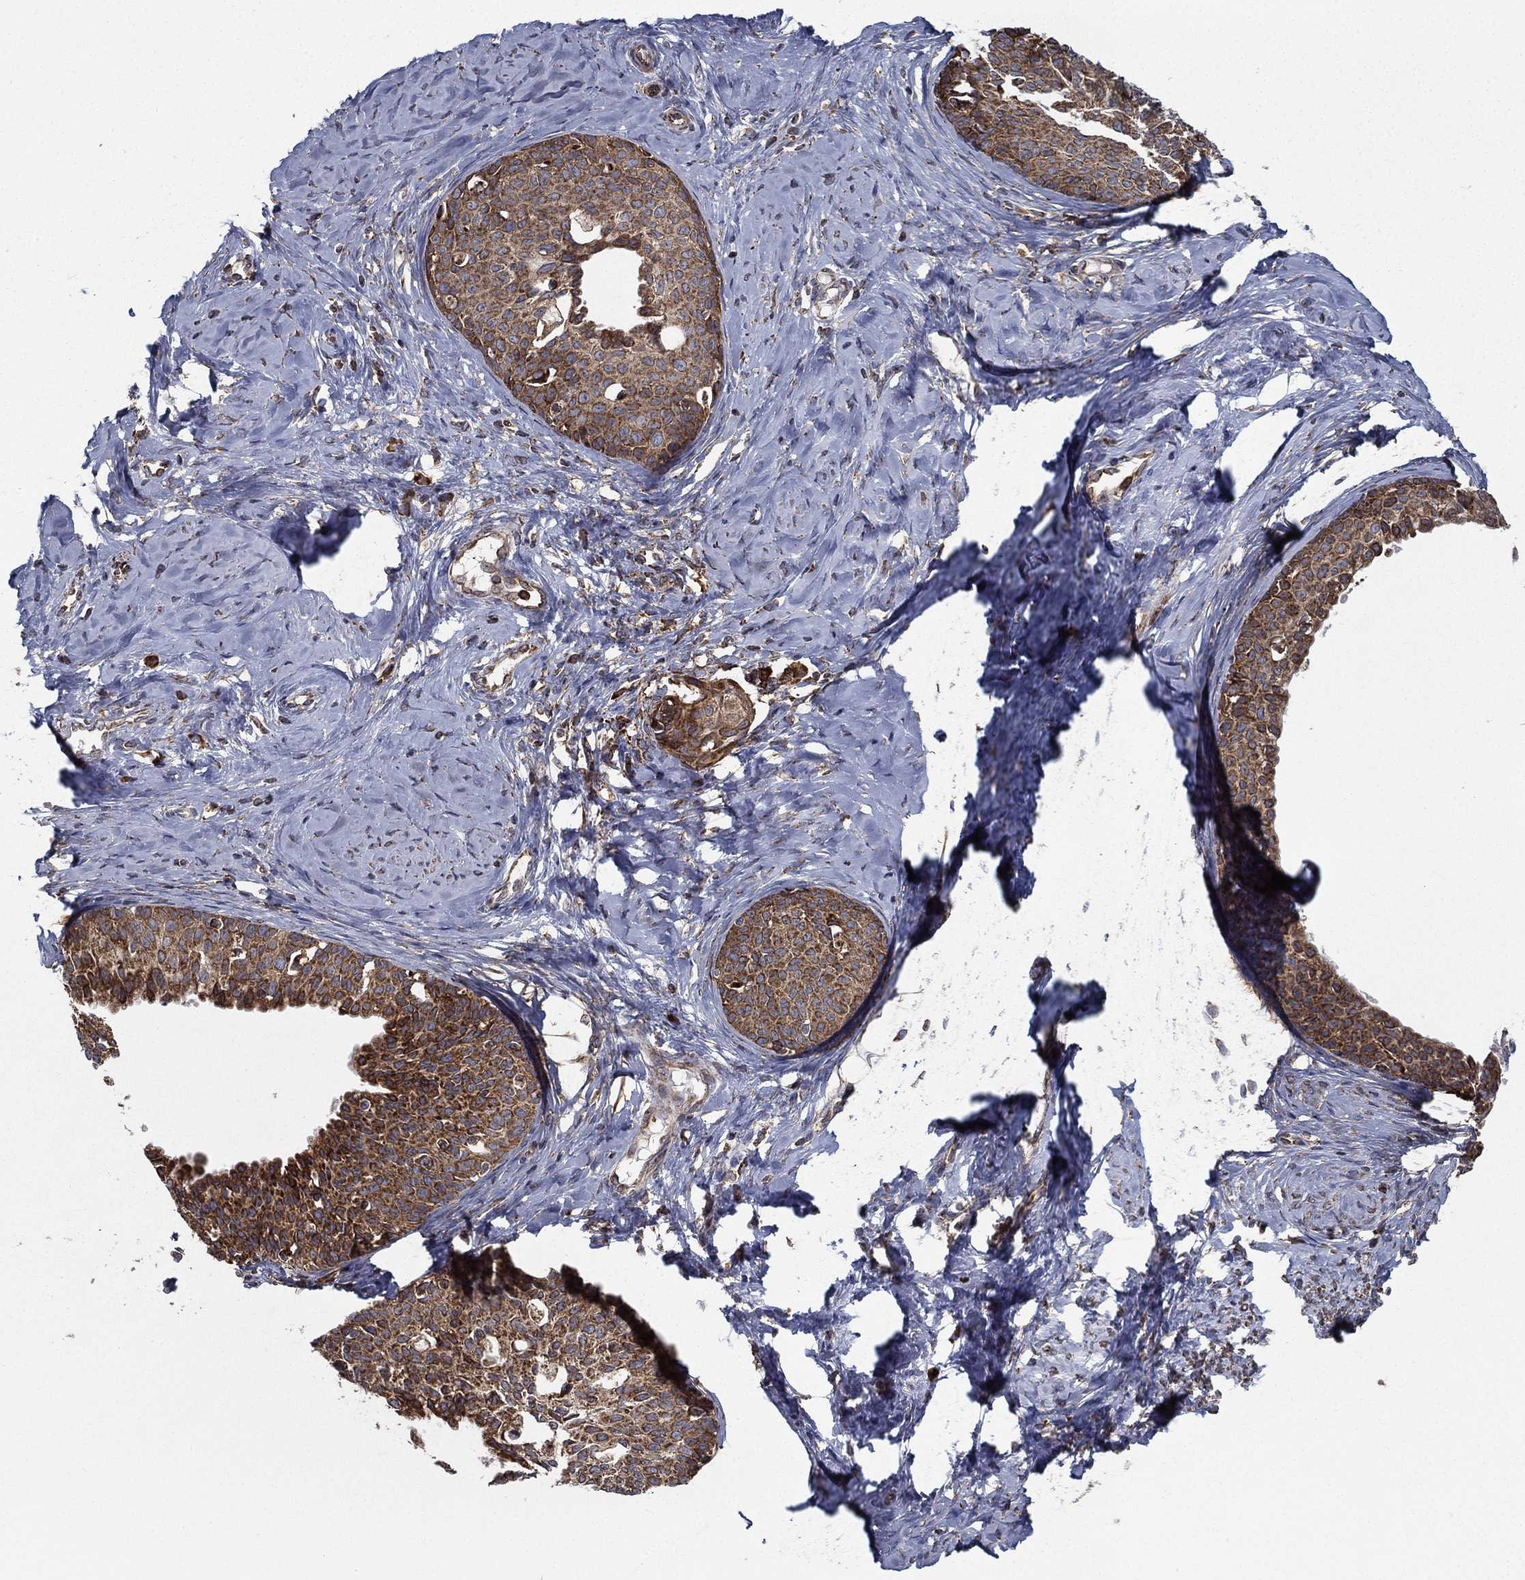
{"staining": {"intensity": "strong", "quantity": ">75%", "location": "cytoplasmic/membranous"}, "tissue": "cervical cancer", "cell_type": "Tumor cells", "image_type": "cancer", "snomed": [{"axis": "morphology", "description": "Squamous cell carcinoma, NOS"}, {"axis": "topography", "description": "Cervix"}], "caption": "IHC photomicrograph of cervical cancer (squamous cell carcinoma) stained for a protein (brown), which demonstrates high levels of strong cytoplasmic/membranous expression in approximately >75% of tumor cells.", "gene": "MT-CYB", "patient": {"sex": "female", "age": 51}}